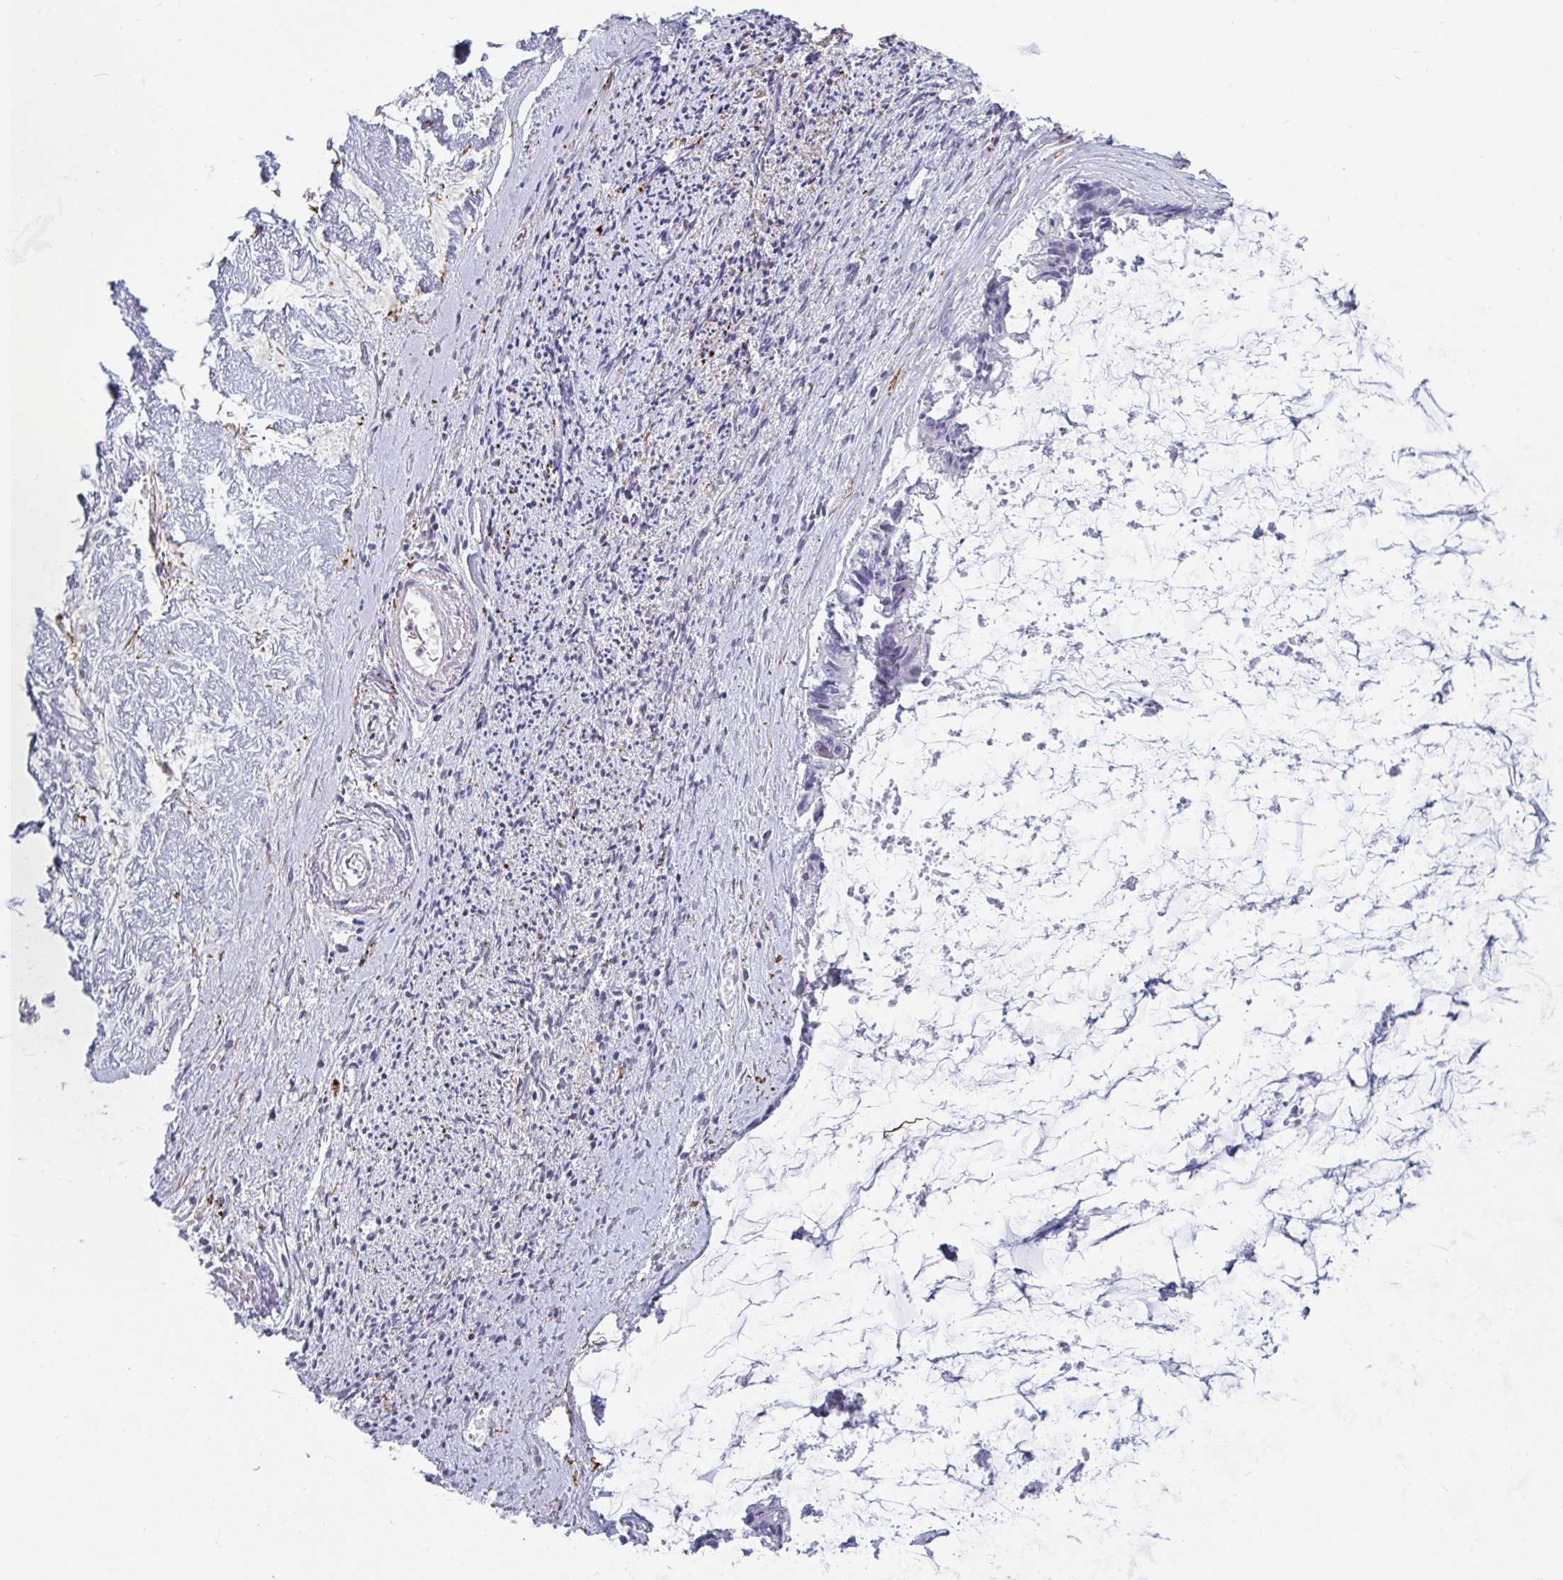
{"staining": {"intensity": "negative", "quantity": "none", "location": "none"}, "tissue": "ovarian cancer", "cell_type": "Tumor cells", "image_type": "cancer", "snomed": [{"axis": "morphology", "description": "Cystadenocarcinoma, mucinous, NOS"}, {"axis": "topography", "description": "Ovary"}], "caption": "A photomicrograph of human ovarian mucinous cystadenocarcinoma is negative for staining in tumor cells.", "gene": "NPY", "patient": {"sex": "female", "age": 90}}